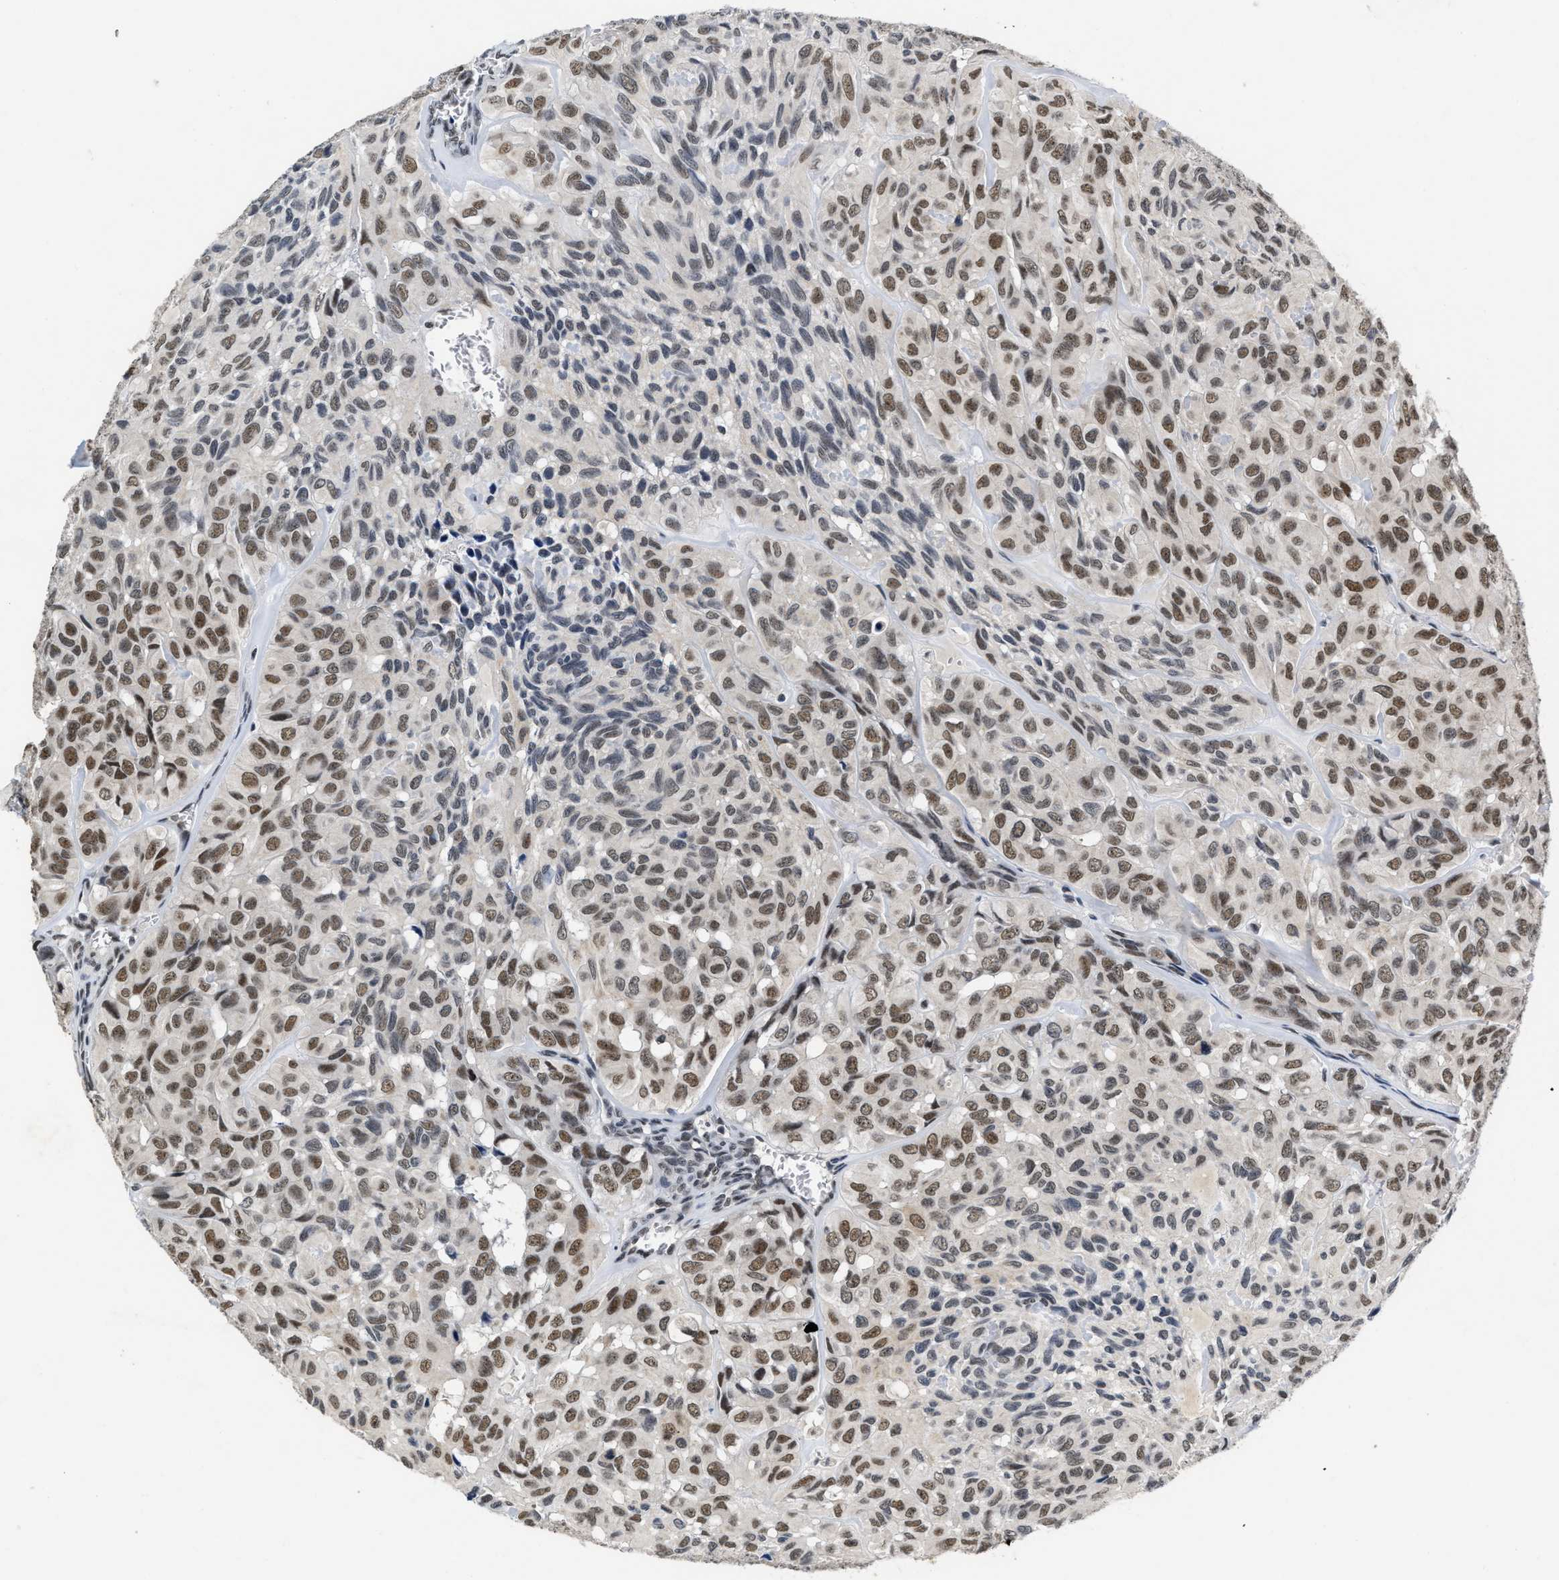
{"staining": {"intensity": "moderate", "quantity": ">75%", "location": "nuclear"}, "tissue": "head and neck cancer", "cell_type": "Tumor cells", "image_type": "cancer", "snomed": [{"axis": "morphology", "description": "Adenocarcinoma, NOS"}, {"axis": "topography", "description": "Salivary gland, NOS"}, {"axis": "topography", "description": "Head-Neck"}], "caption": "Head and neck cancer was stained to show a protein in brown. There is medium levels of moderate nuclear positivity in approximately >75% of tumor cells. (IHC, brightfield microscopy, high magnification).", "gene": "INIP", "patient": {"sex": "female", "age": 76}}